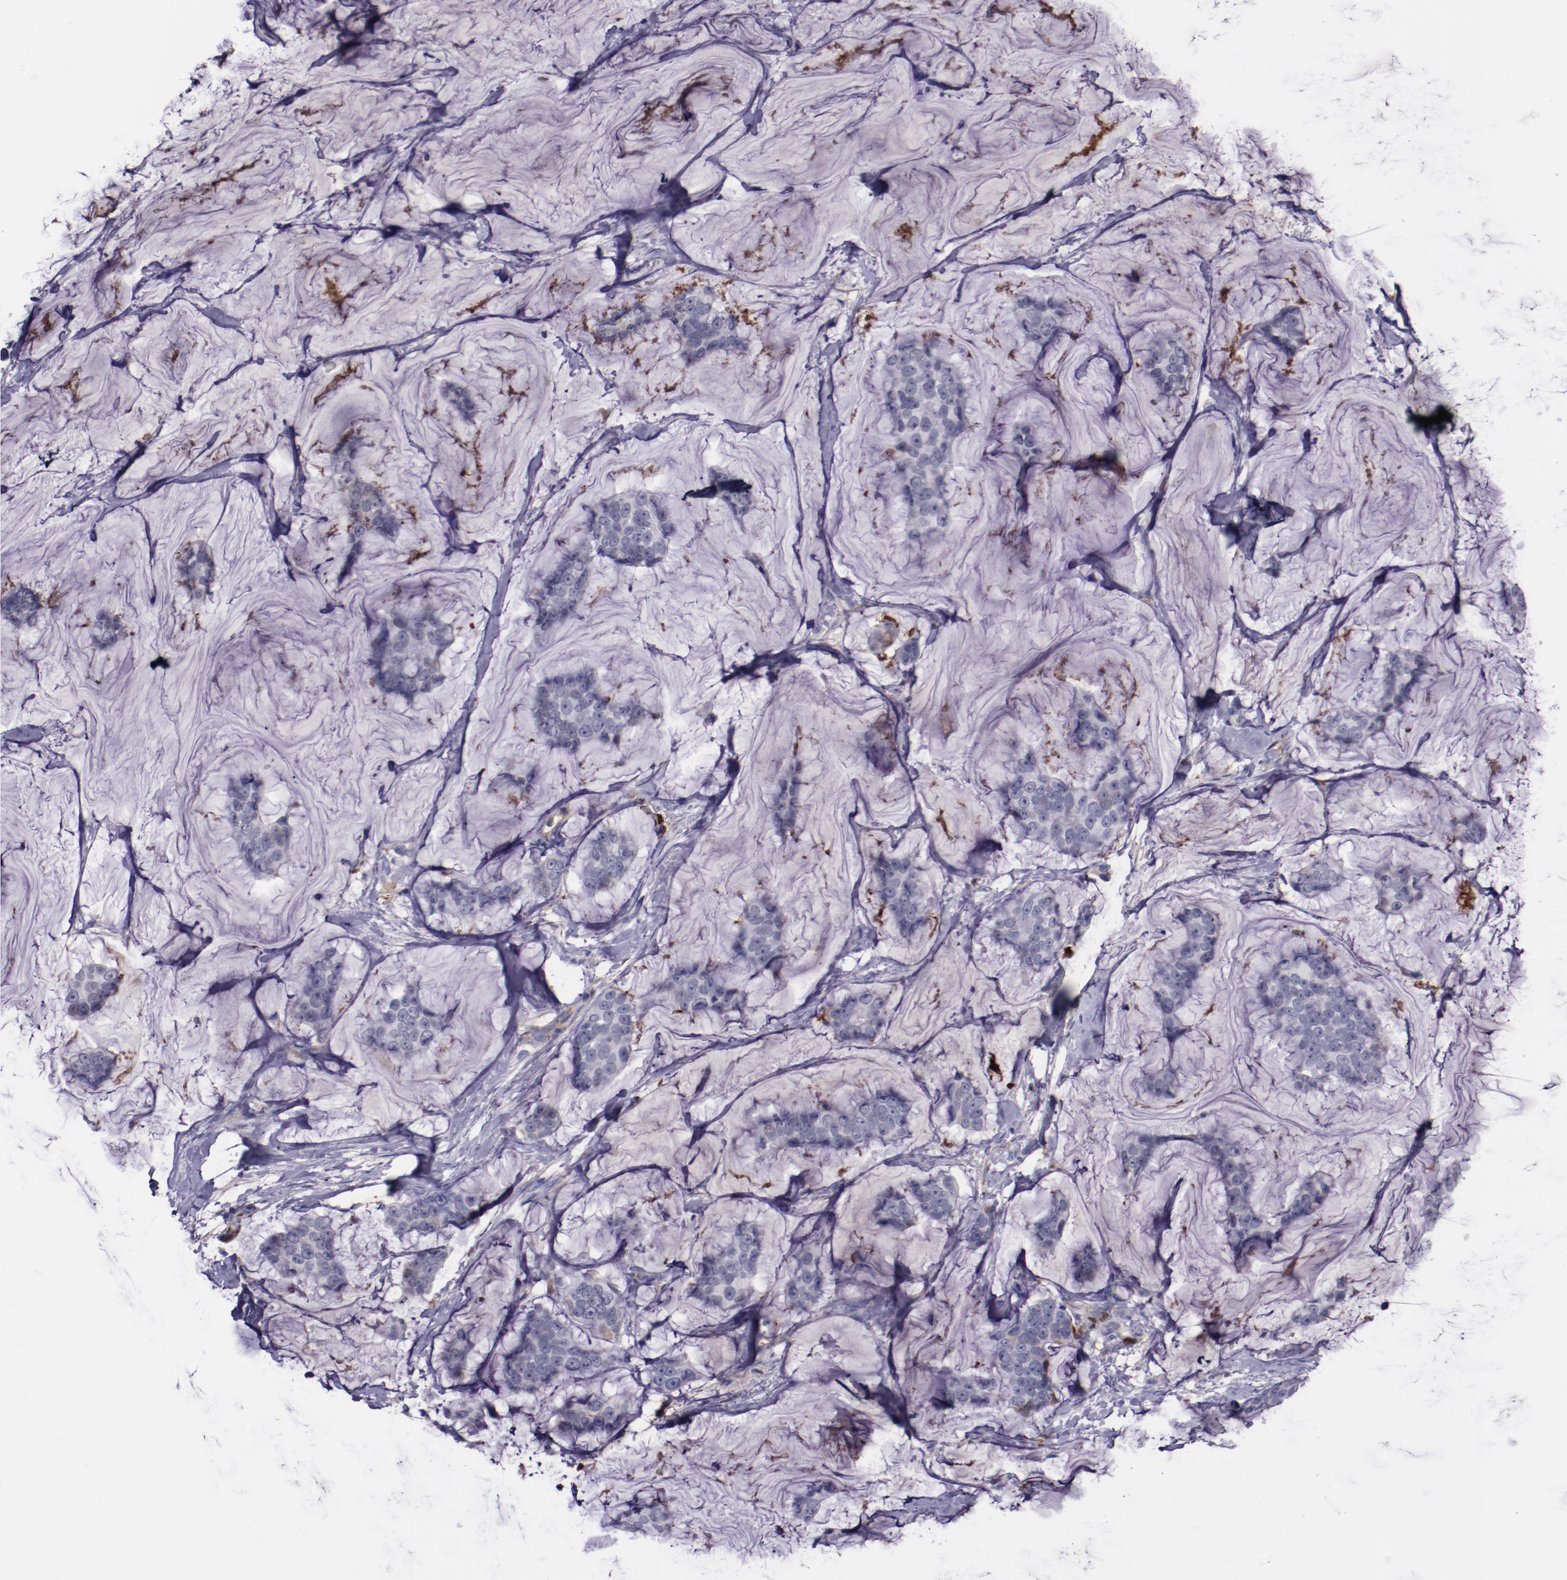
{"staining": {"intensity": "weak", "quantity": "<25%", "location": "cytoplasmic/membranous"}, "tissue": "breast cancer", "cell_type": "Tumor cells", "image_type": "cancer", "snomed": [{"axis": "morphology", "description": "Normal tissue, NOS"}, {"axis": "morphology", "description": "Duct carcinoma"}, {"axis": "topography", "description": "Breast"}], "caption": "This is an immunohistochemistry image of human breast cancer (intraductal carcinoma). There is no expression in tumor cells.", "gene": "APOH", "patient": {"sex": "female", "age": 50}}